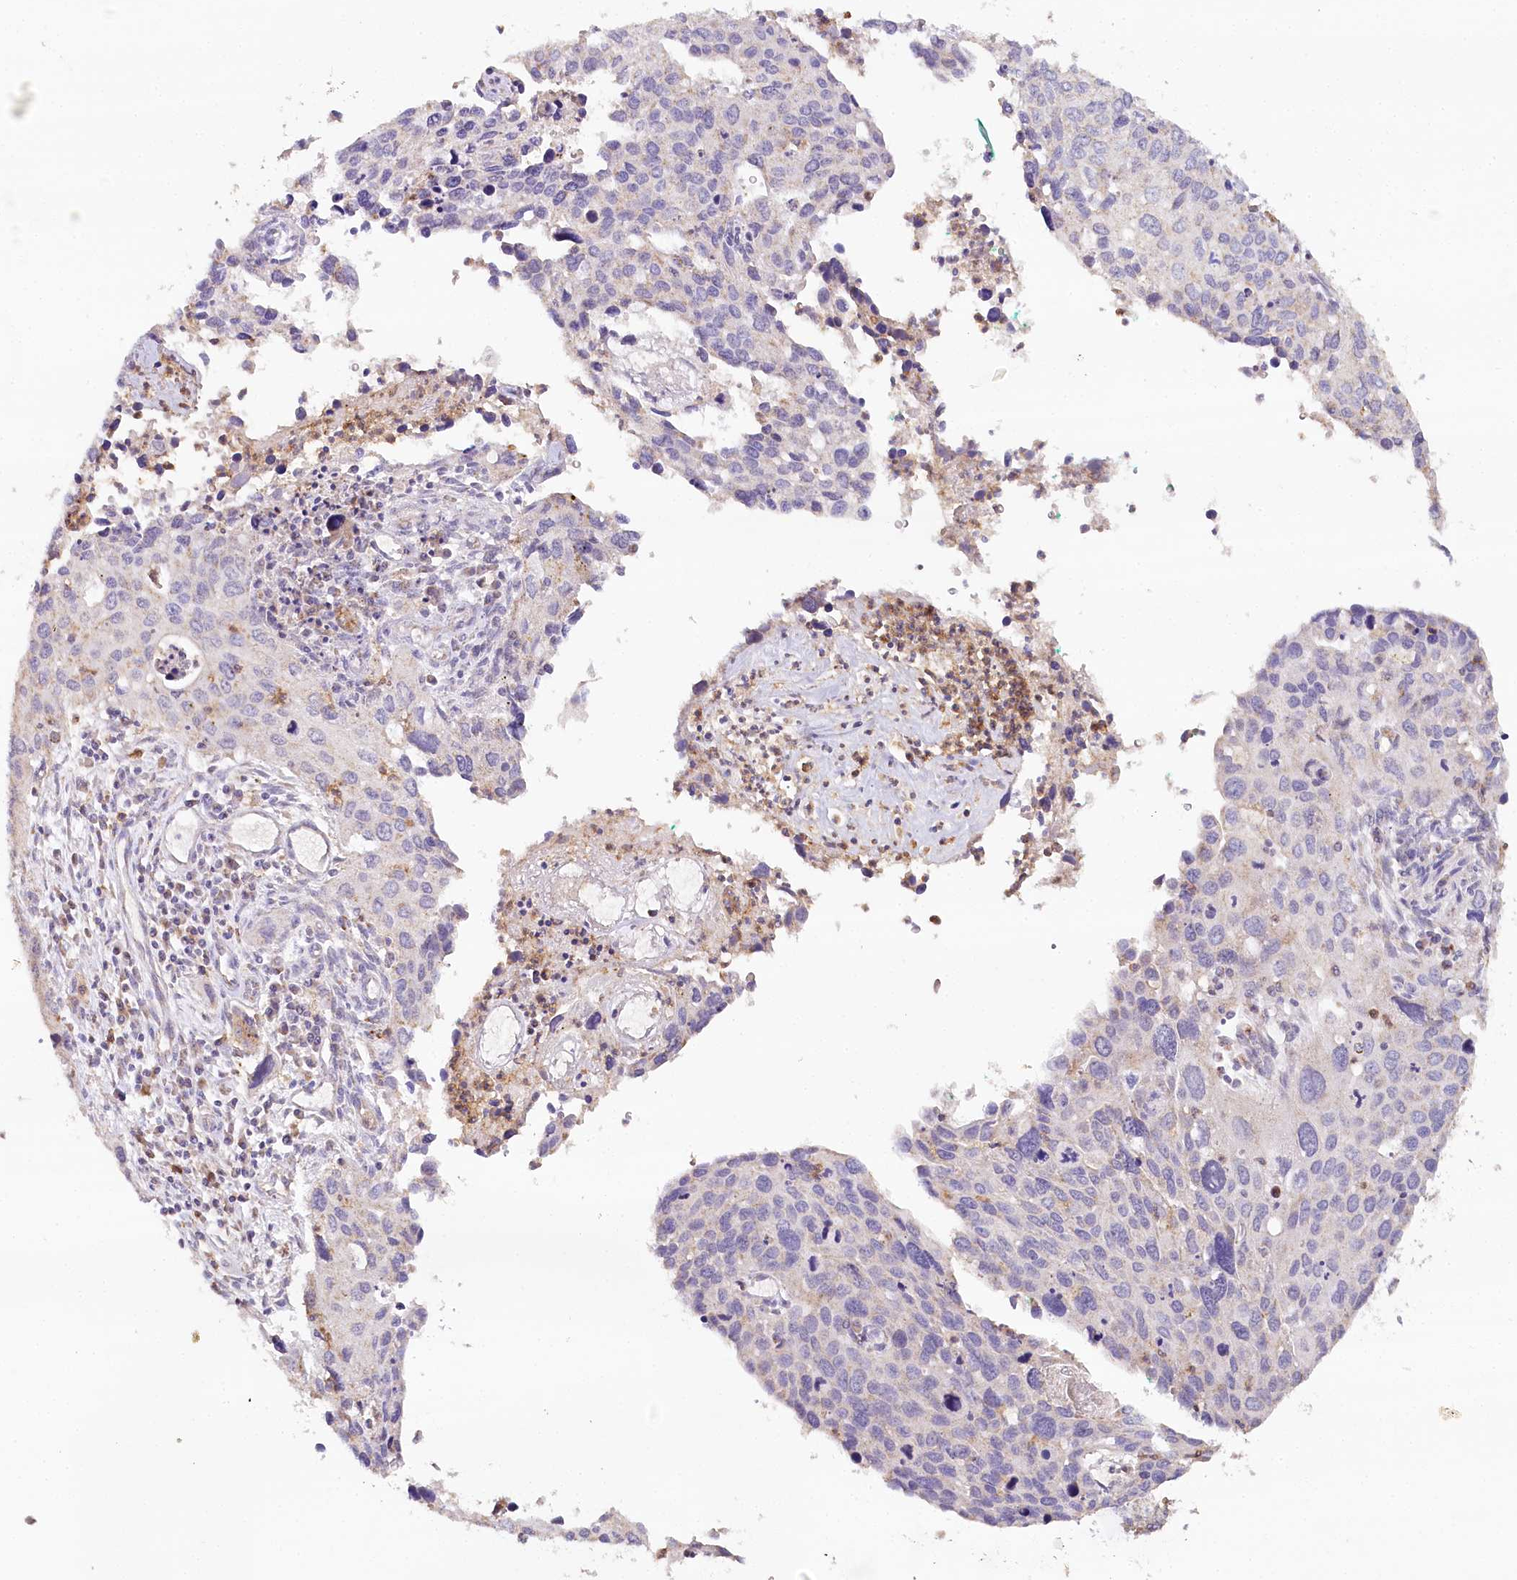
{"staining": {"intensity": "negative", "quantity": "none", "location": "none"}, "tissue": "cervical cancer", "cell_type": "Tumor cells", "image_type": "cancer", "snomed": [{"axis": "morphology", "description": "Squamous cell carcinoma, NOS"}, {"axis": "topography", "description": "Cervix"}], "caption": "Image shows no significant protein staining in tumor cells of cervical cancer.", "gene": "MMP25", "patient": {"sex": "female", "age": 55}}